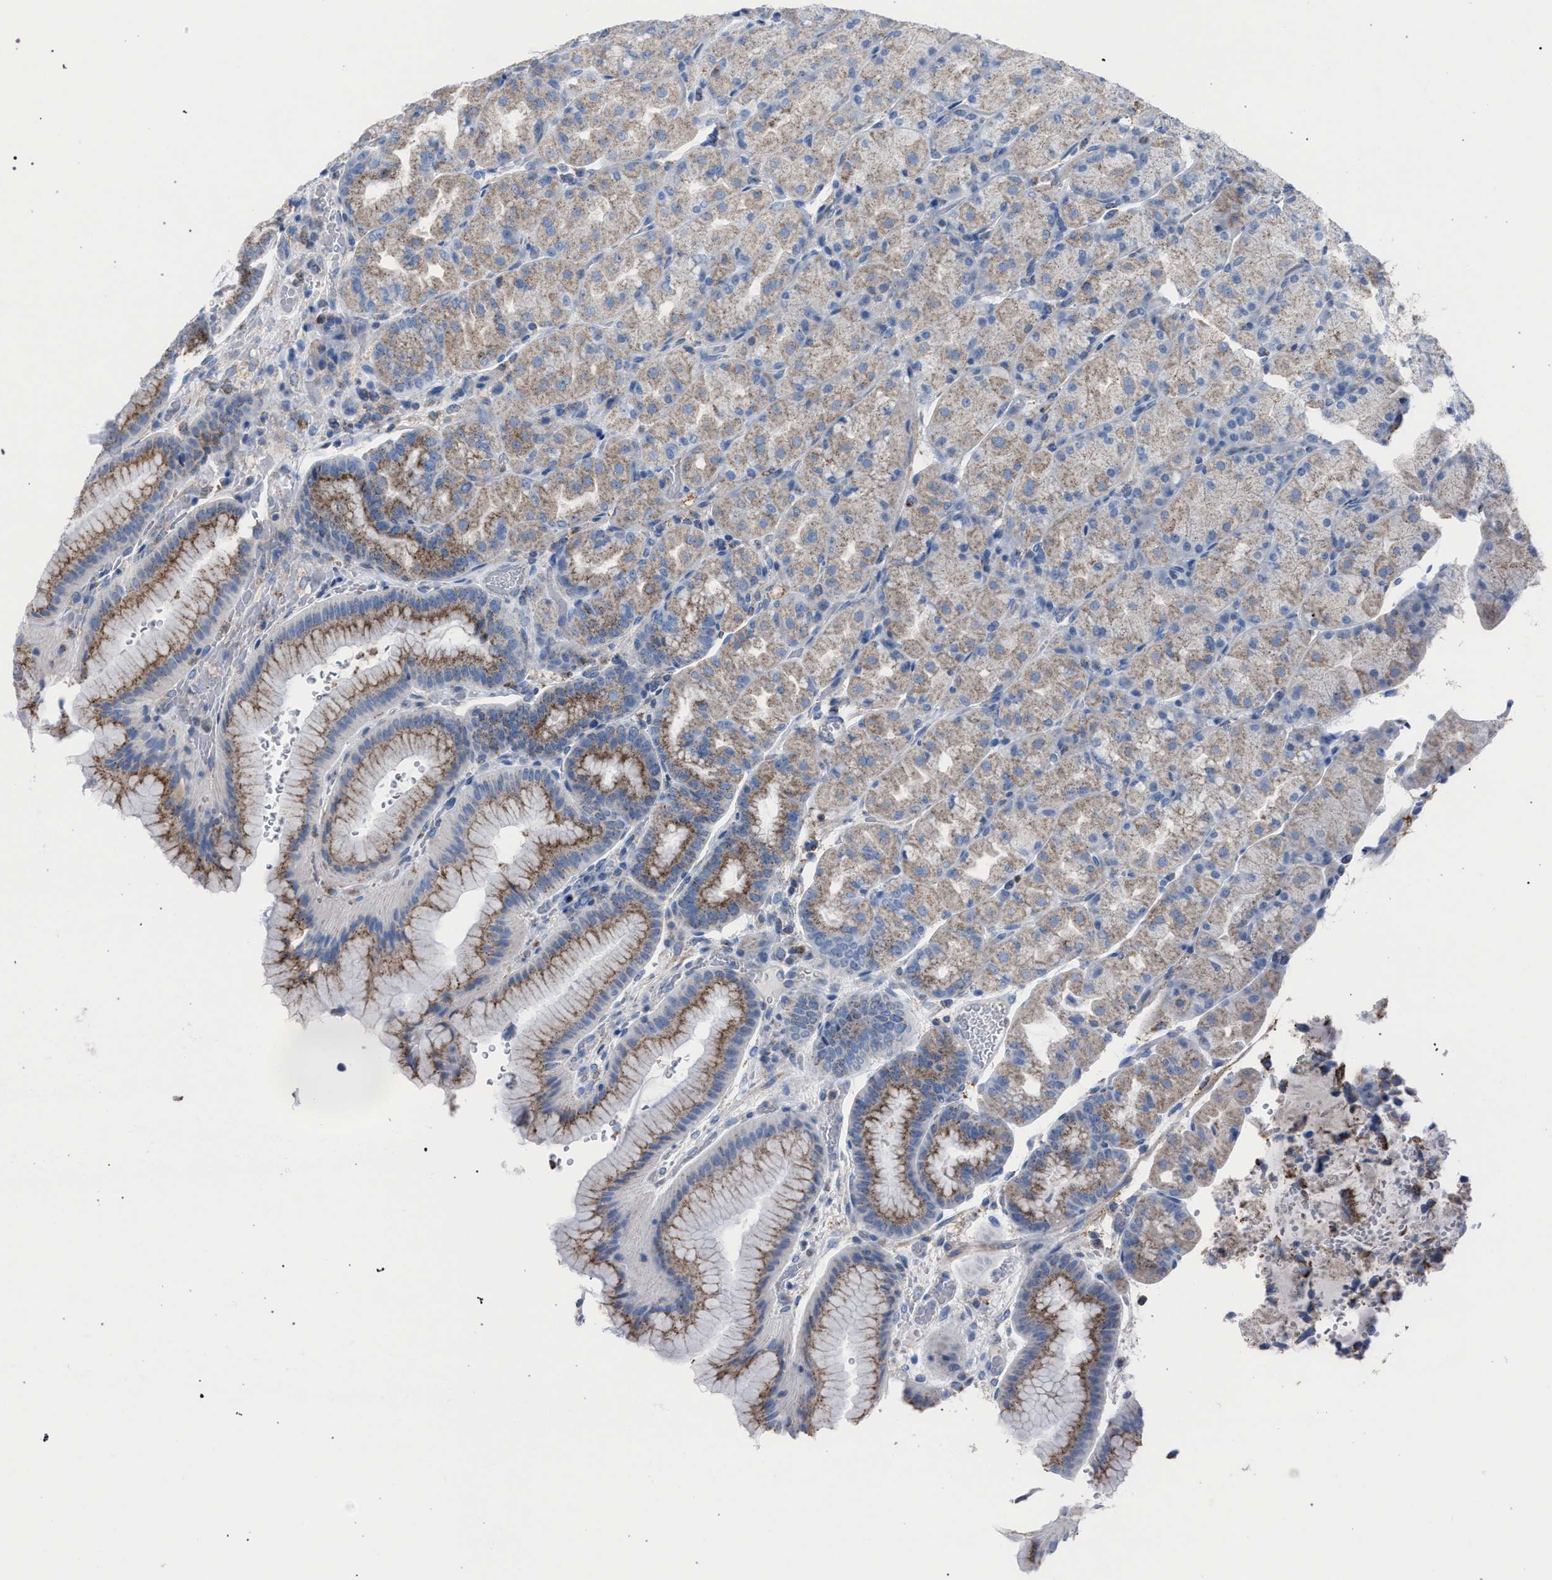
{"staining": {"intensity": "moderate", "quantity": "25%-75%", "location": "cytoplasmic/membranous"}, "tissue": "stomach", "cell_type": "Glandular cells", "image_type": "normal", "snomed": [{"axis": "morphology", "description": "Normal tissue, NOS"}, {"axis": "morphology", "description": "Carcinoid, malignant, NOS"}, {"axis": "topography", "description": "Stomach, upper"}], "caption": "Protein staining shows moderate cytoplasmic/membranous positivity in approximately 25%-75% of glandular cells in normal stomach.", "gene": "HSD17B4", "patient": {"sex": "male", "age": 39}}